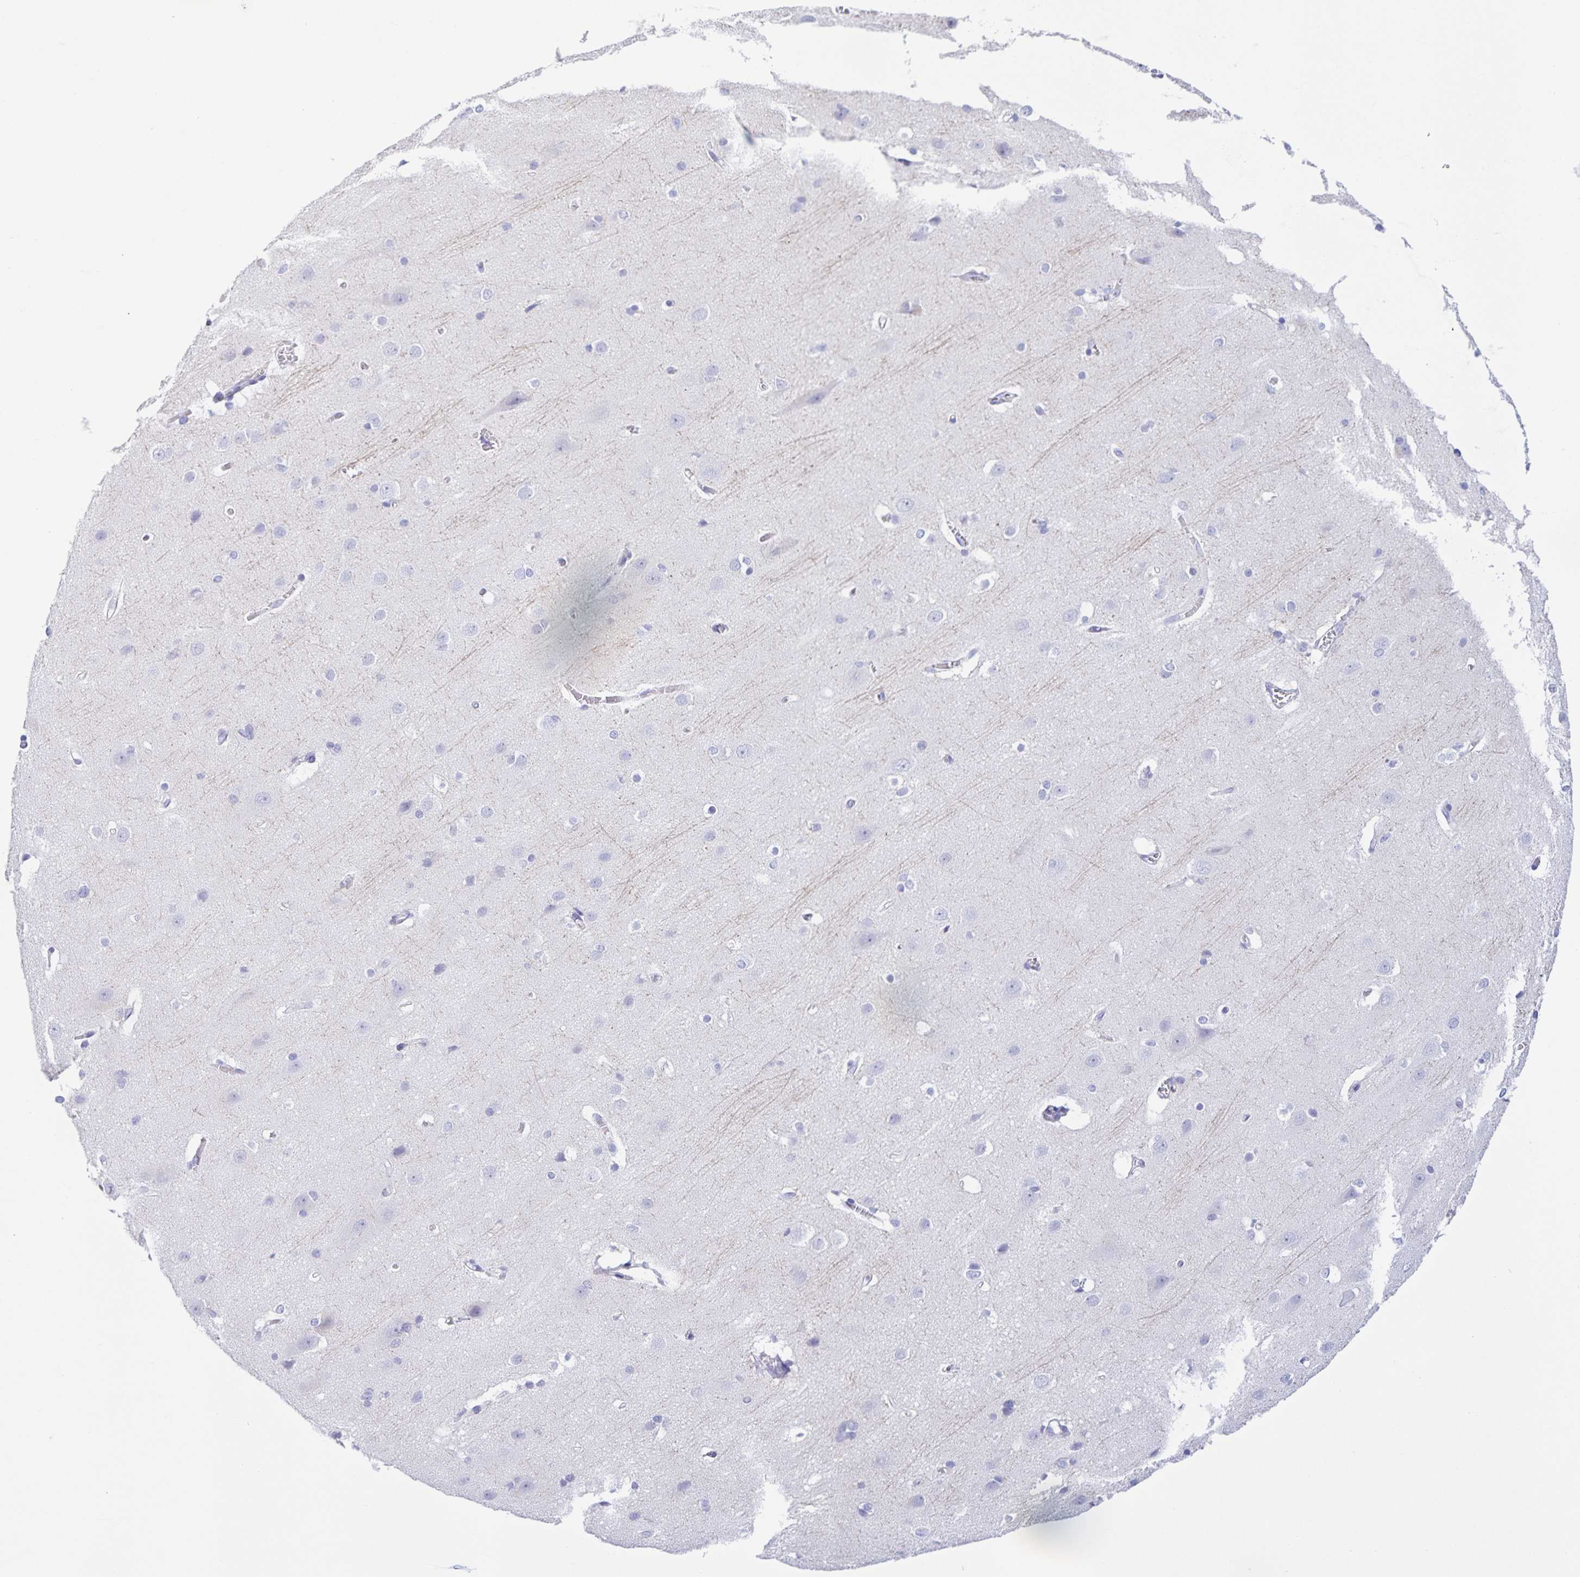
{"staining": {"intensity": "negative", "quantity": "none", "location": "none"}, "tissue": "cerebral cortex", "cell_type": "Endothelial cells", "image_type": "normal", "snomed": [{"axis": "morphology", "description": "Normal tissue, NOS"}, {"axis": "topography", "description": "Cerebral cortex"}], "caption": "Image shows no protein positivity in endothelial cells of normal cerebral cortex. (Brightfield microscopy of DAB (3,3'-diaminobenzidine) immunohistochemistry at high magnification).", "gene": "CATSPER4", "patient": {"sex": "male", "age": 37}}